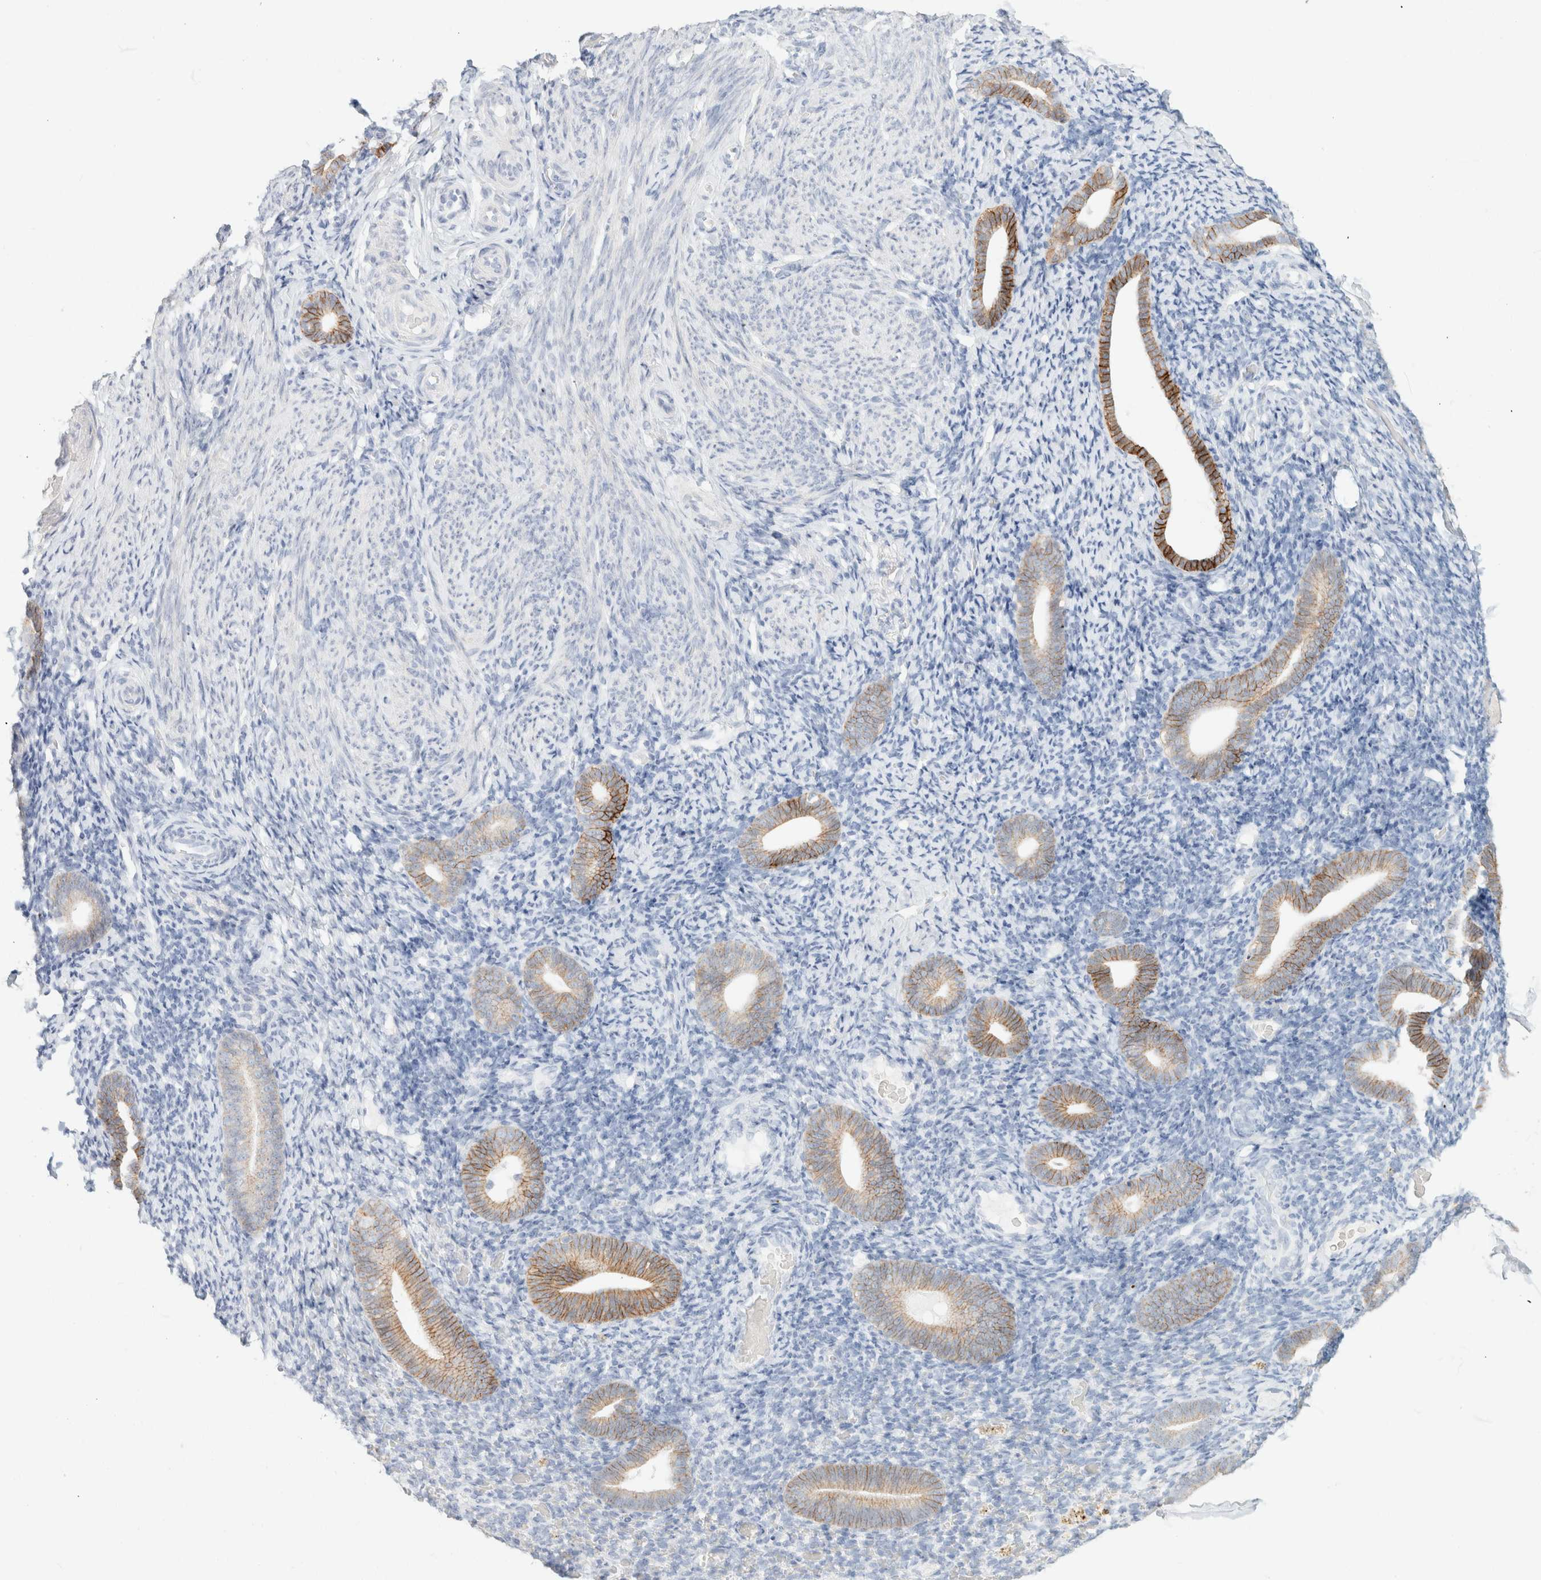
{"staining": {"intensity": "negative", "quantity": "none", "location": "none"}, "tissue": "endometrium", "cell_type": "Cells in endometrial stroma", "image_type": "normal", "snomed": [{"axis": "morphology", "description": "Normal tissue, NOS"}, {"axis": "topography", "description": "Endometrium"}], "caption": "Protein analysis of benign endometrium exhibits no significant staining in cells in endometrial stroma.", "gene": "CA12", "patient": {"sex": "female", "age": 51}}